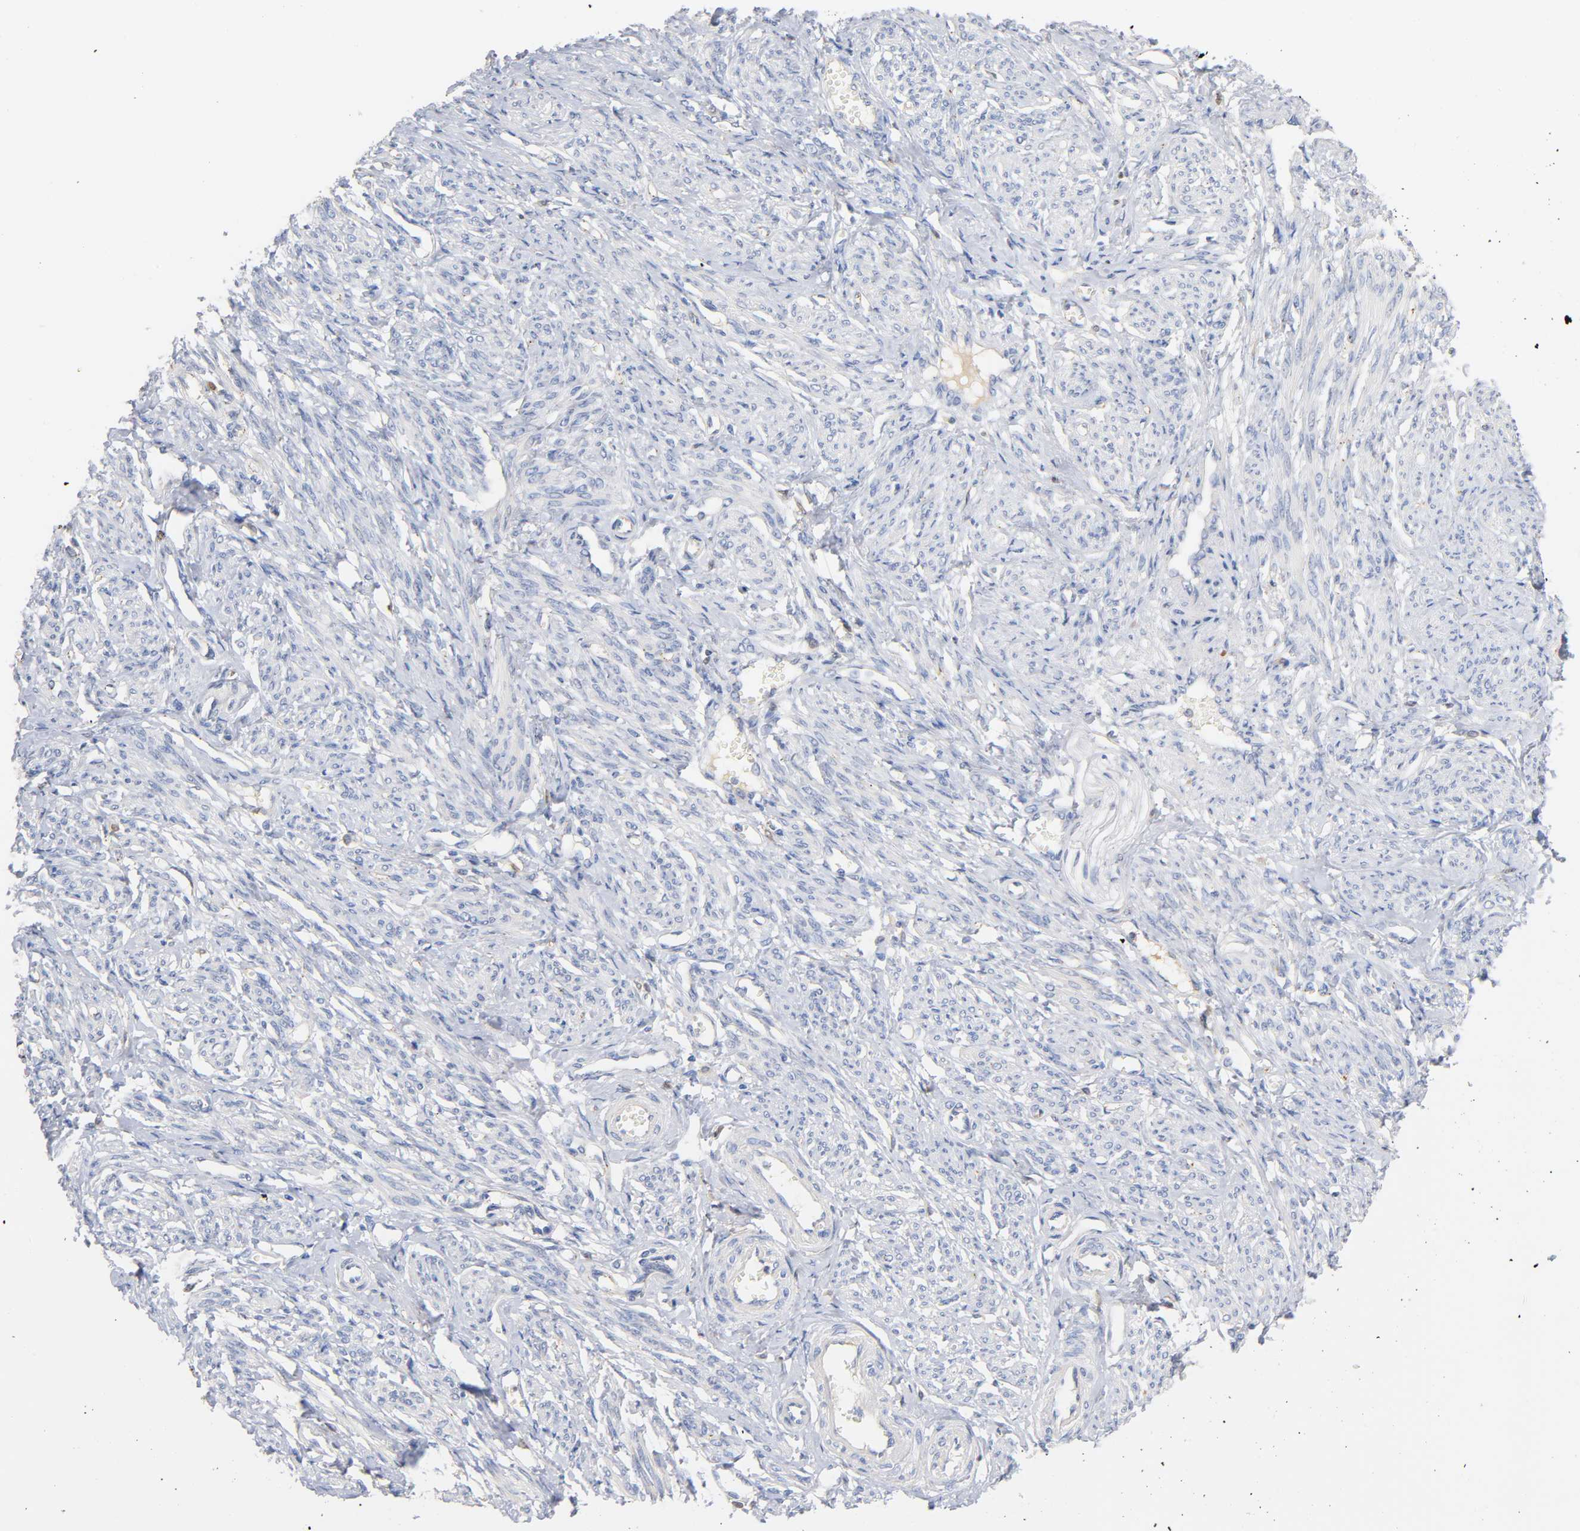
{"staining": {"intensity": "negative", "quantity": "none", "location": "none"}, "tissue": "smooth muscle", "cell_type": "Smooth muscle cells", "image_type": "normal", "snomed": [{"axis": "morphology", "description": "Normal tissue, NOS"}, {"axis": "topography", "description": "Smooth muscle"}], "caption": "Unremarkable smooth muscle was stained to show a protein in brown. There is no significant expression in smooth muscle cells. Nuclei are stained in blue.", "gene": "IL18", "patient": {"sex": "female", "age": 65}}